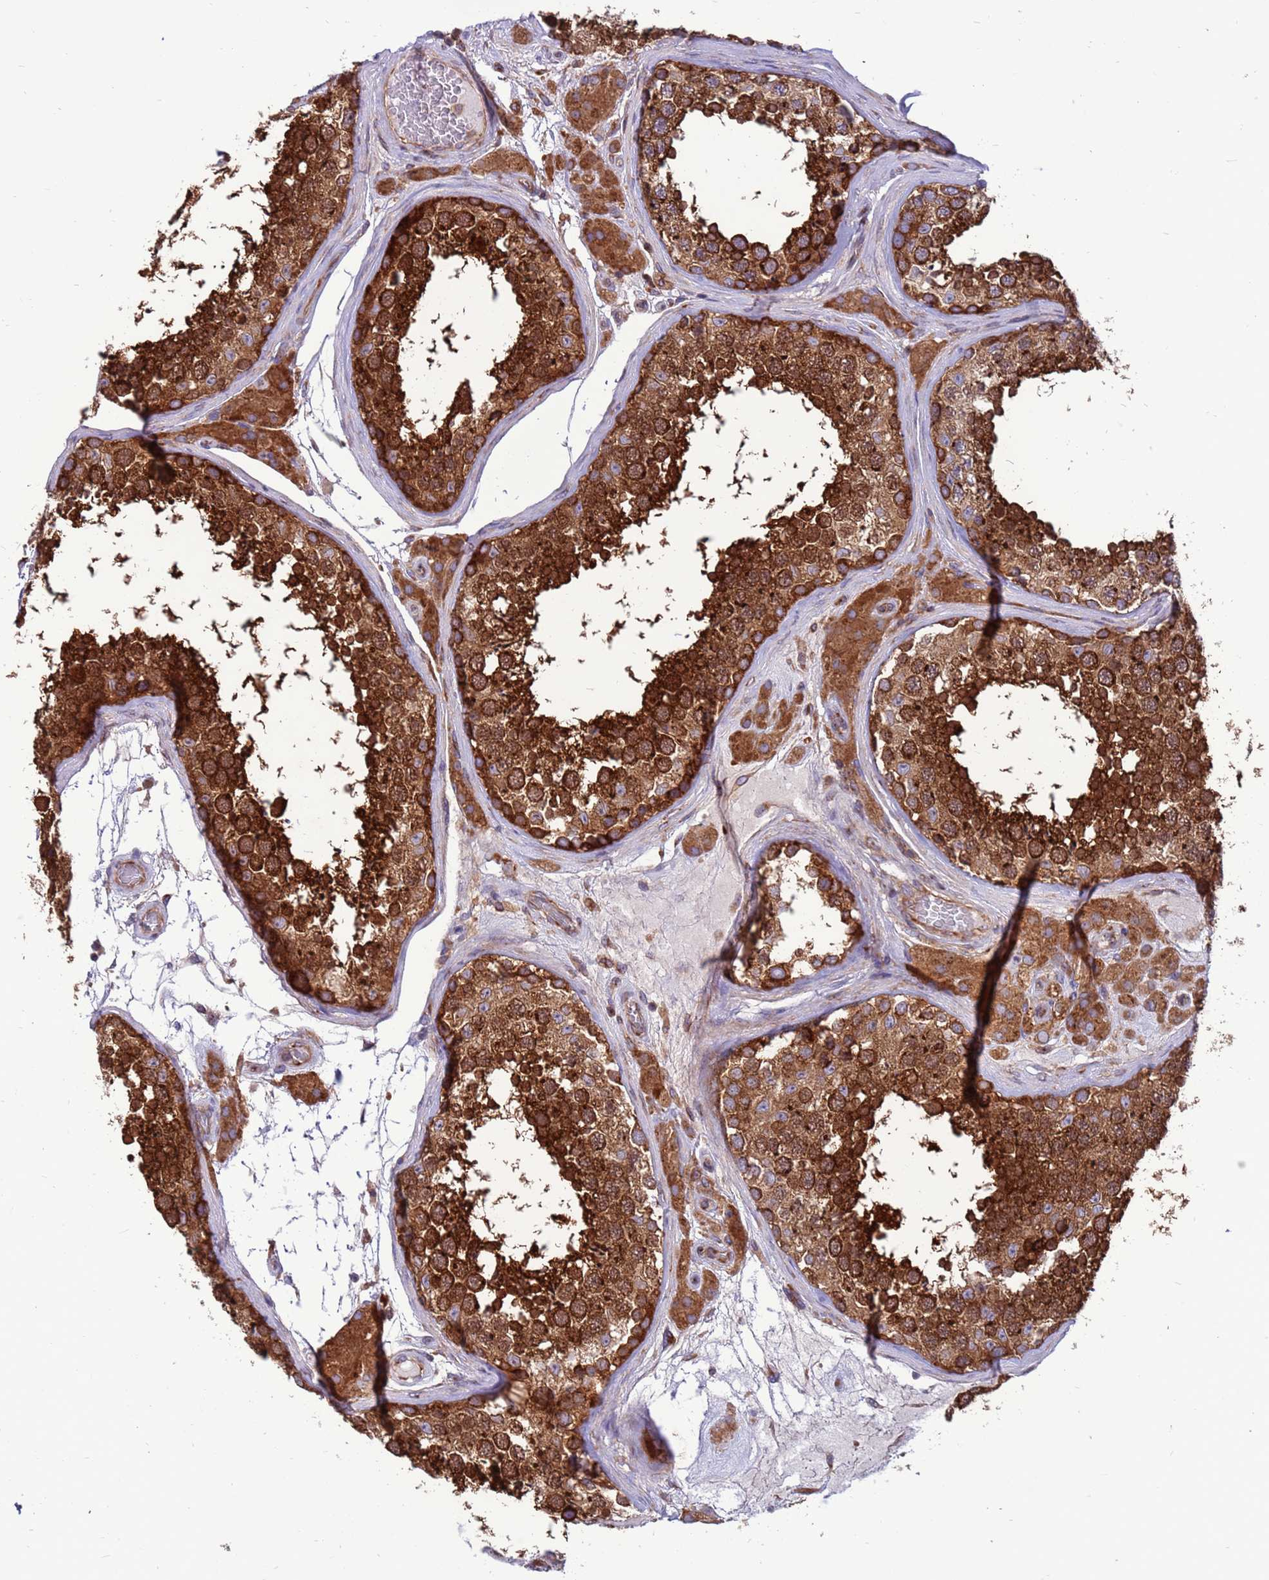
{"staining": {"intensity": "strong", "quantity": ">75%", "location": "cytoplasmic/membranous"}, "tissue": "testis", "cell_type": "Cells in seminiferous ducts", "image_type": "normal", "snomed": [{"axis": "morphology", "description": "Normal tissue, NOS"}, {"axis": "topography", "description": "Testis"}], "caption": "DAB (3,3'-diaminobenzidine) immunohistochemical staining of unremarkable testis exhibits strong cytoplasmic/membranous protein positivity in about >75% of cells in seminiferous ducts. Using DAB (3,3'-diaminobenzidine) (brown) and hematoxylin (blue) stains, captured at high magnification using brightfield microscopy.", "gene": "ZC3HAV1", "patient": {"sex": "male", "age": 46}}